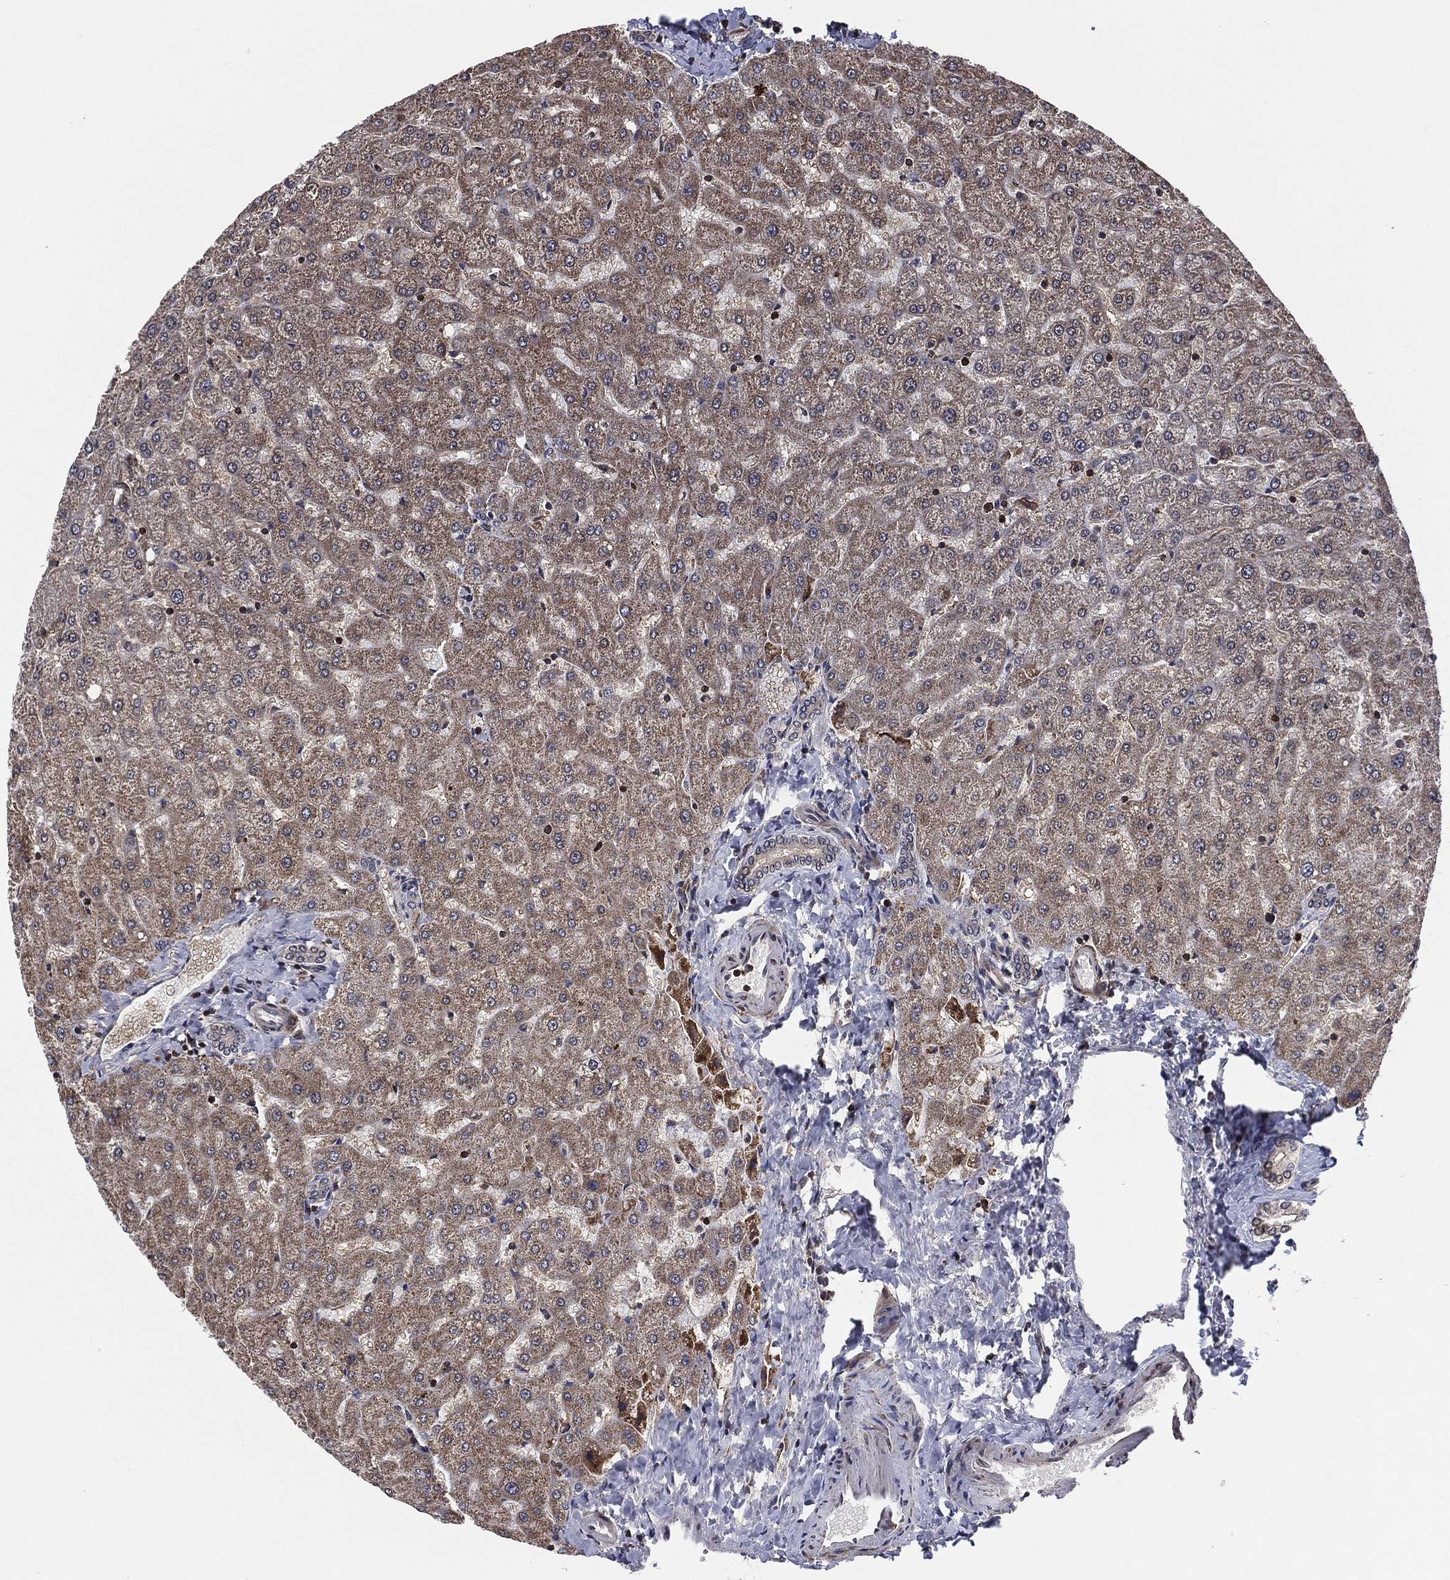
{"staining": {"intensity": "negative", "quantity": "none", "location": "none"}, "tissue": "liver", "cell_type": "Cholangiocytes", "image_type": "normal", "snomed": [{"axis": "morphology", "description": "Normal tissue, NOS"}, {"axis": "topography", "description": "Liver"}], "caption": "This is an IHC image of benign human liver. There is no positivity in cholangiocytes.", "gene": "UBR1", "patient": {"sex": "female", "age": 50}}